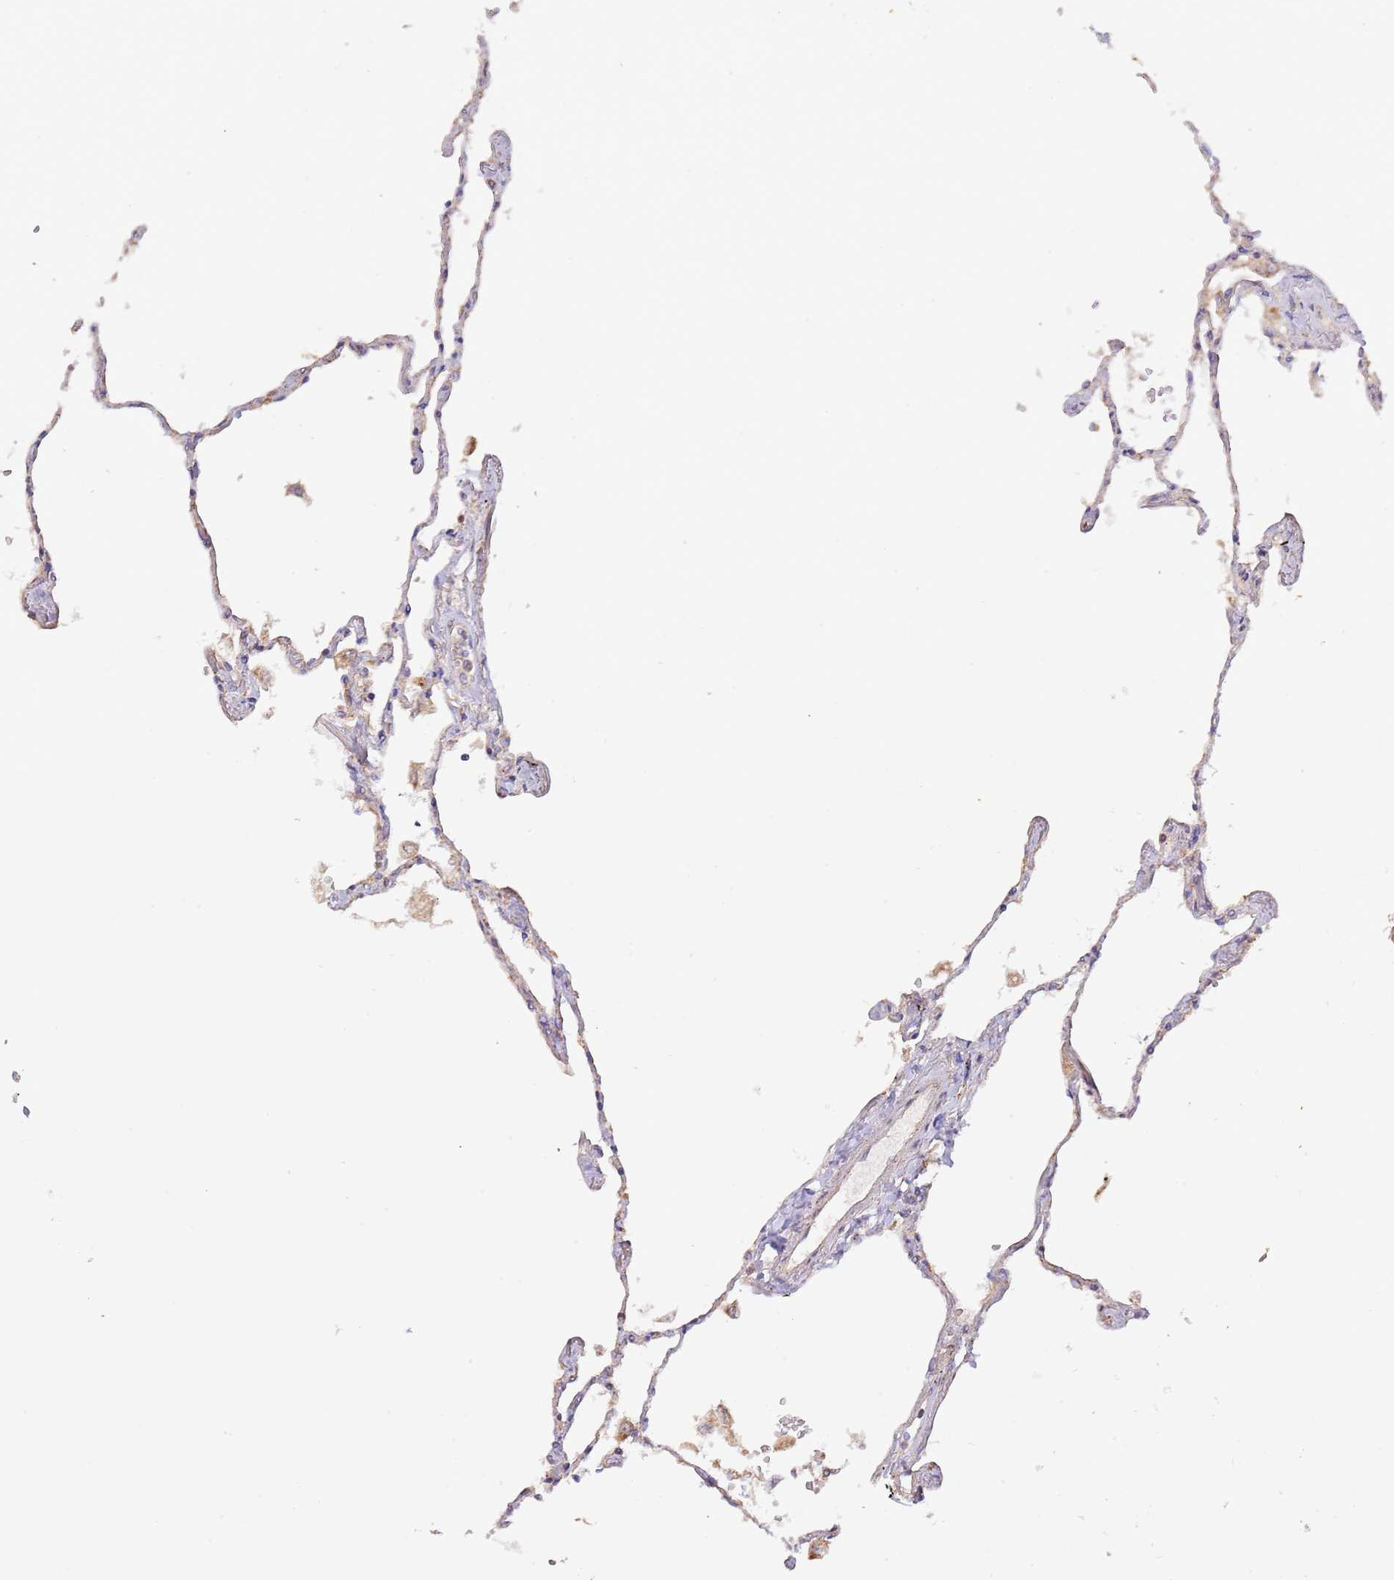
{"staining": {"intensity": "moderate", "quantity": "<25%", "location": "cytoplasmic/membranous"}, "tissue": "lung", "cell_type": "Alveolar cells", "image_type": "normal", "snomed": [{"axis": "morphology", "description": "Normal tissue, NOS"}, {"axis": "topography", "description": "Lung"}], "caption": "Alveolar cells demonstrate low levels of moderate cytoplasmic/membranous expression in about <25% of cells in normal human lung.", "gene": "DNAJA3", "patient": {"sex": "female", "age": 67}}